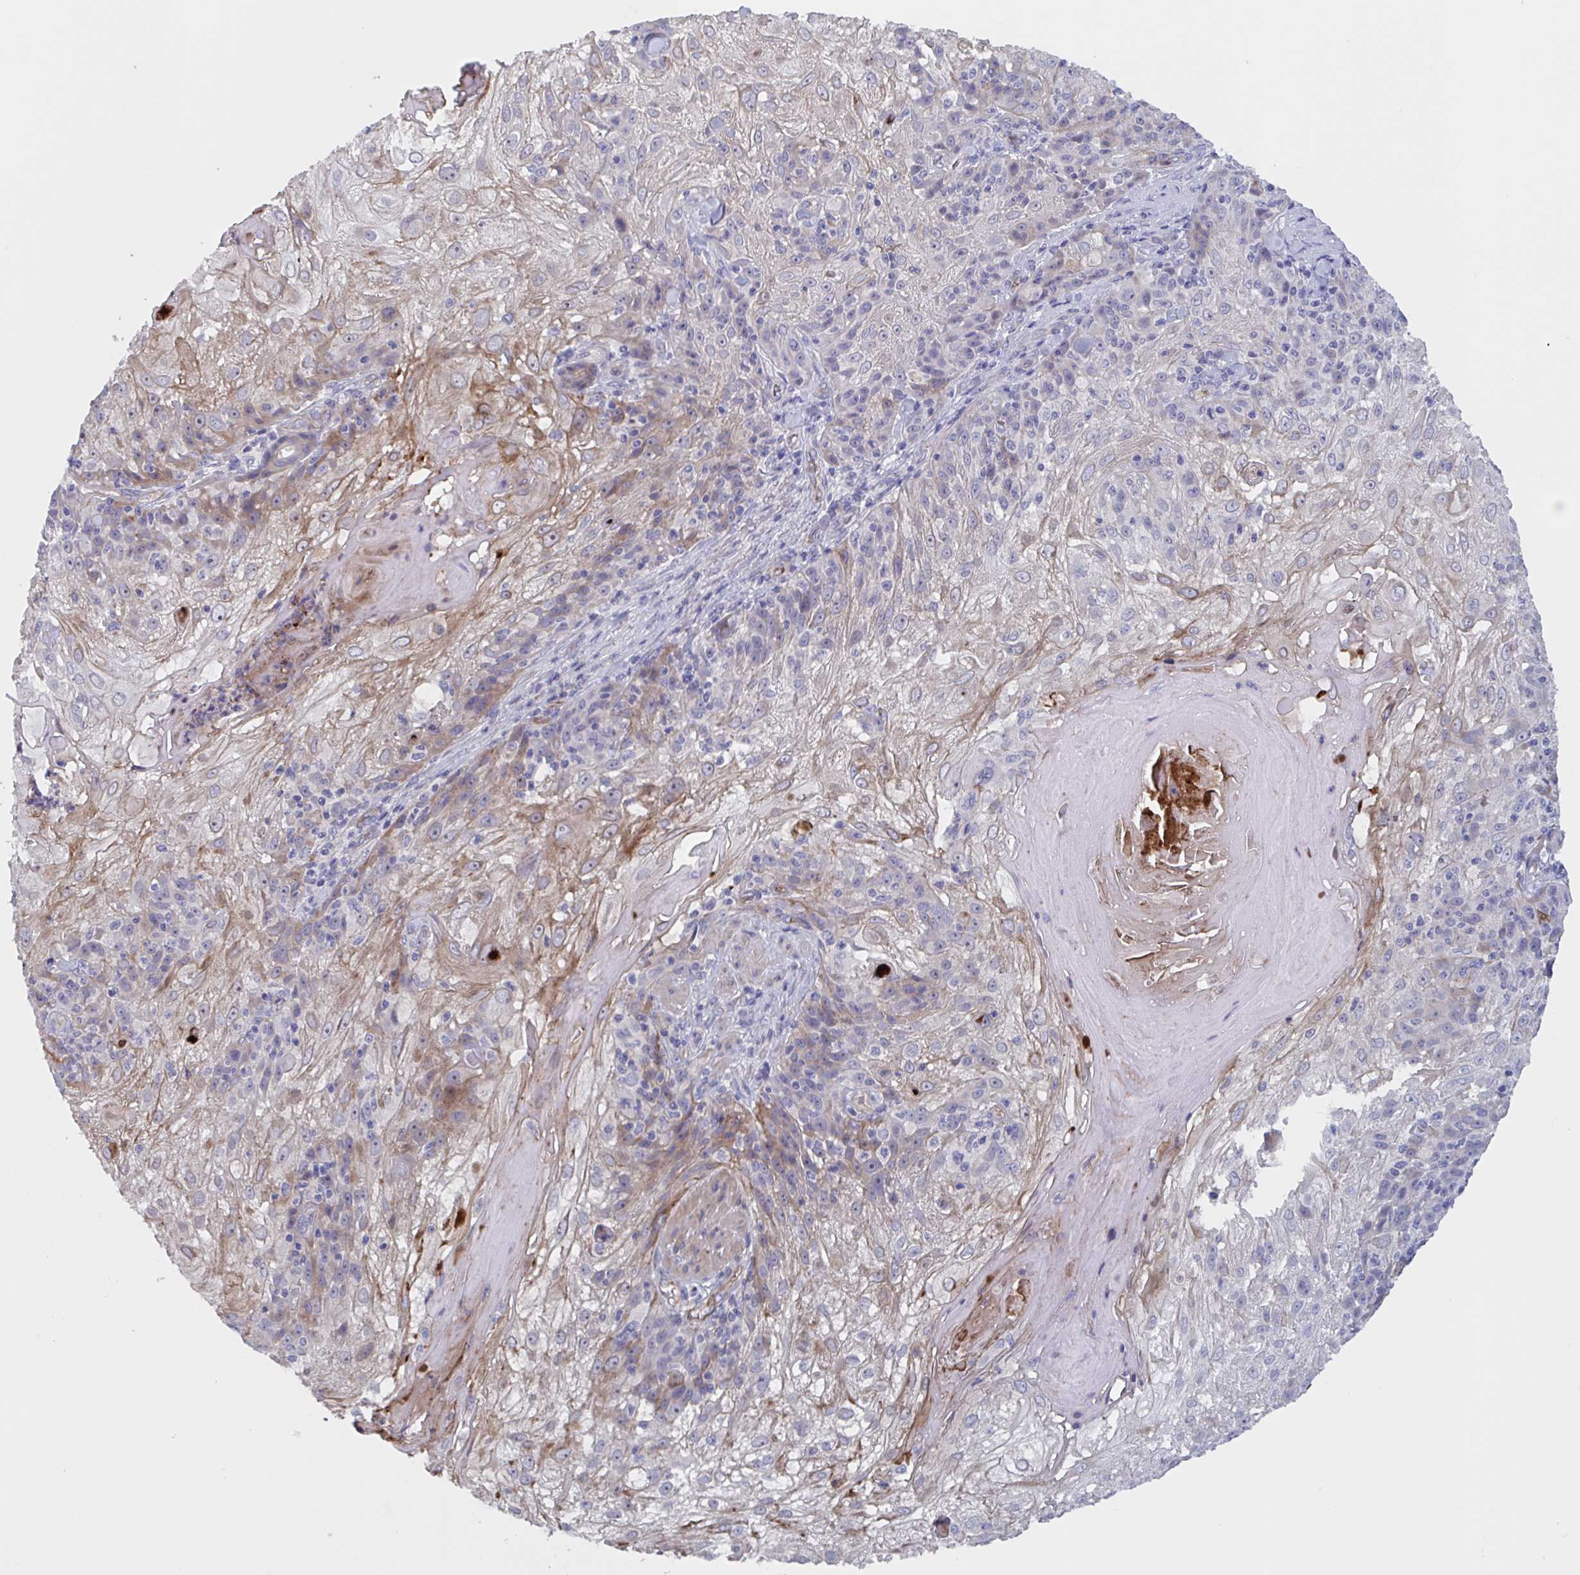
{"staining": {"intensity": "weak", "quantity": "25%-75%", "location": "cytoplasmic/membranous"}, "tissue": "skin cancer", "cell_type": "Tumor cells", "image_type": "cancer", "snomed": [{"axis": "morphology", "description": "Normal tissue, NOS"}, {"axis": "morphology", "description": "Squamous cell carcinoma, NOS"}, {"axis": "topography", "description": "Skin"}], "caption": "Human skin squamous cell carcinoma stained for a protein (brown) displays weak cytoplasmic/membranous positive positivity in about 25%-75% of tumor cells.", "gene": "ST14", "patient": {"sex": "female", "age": 83}}